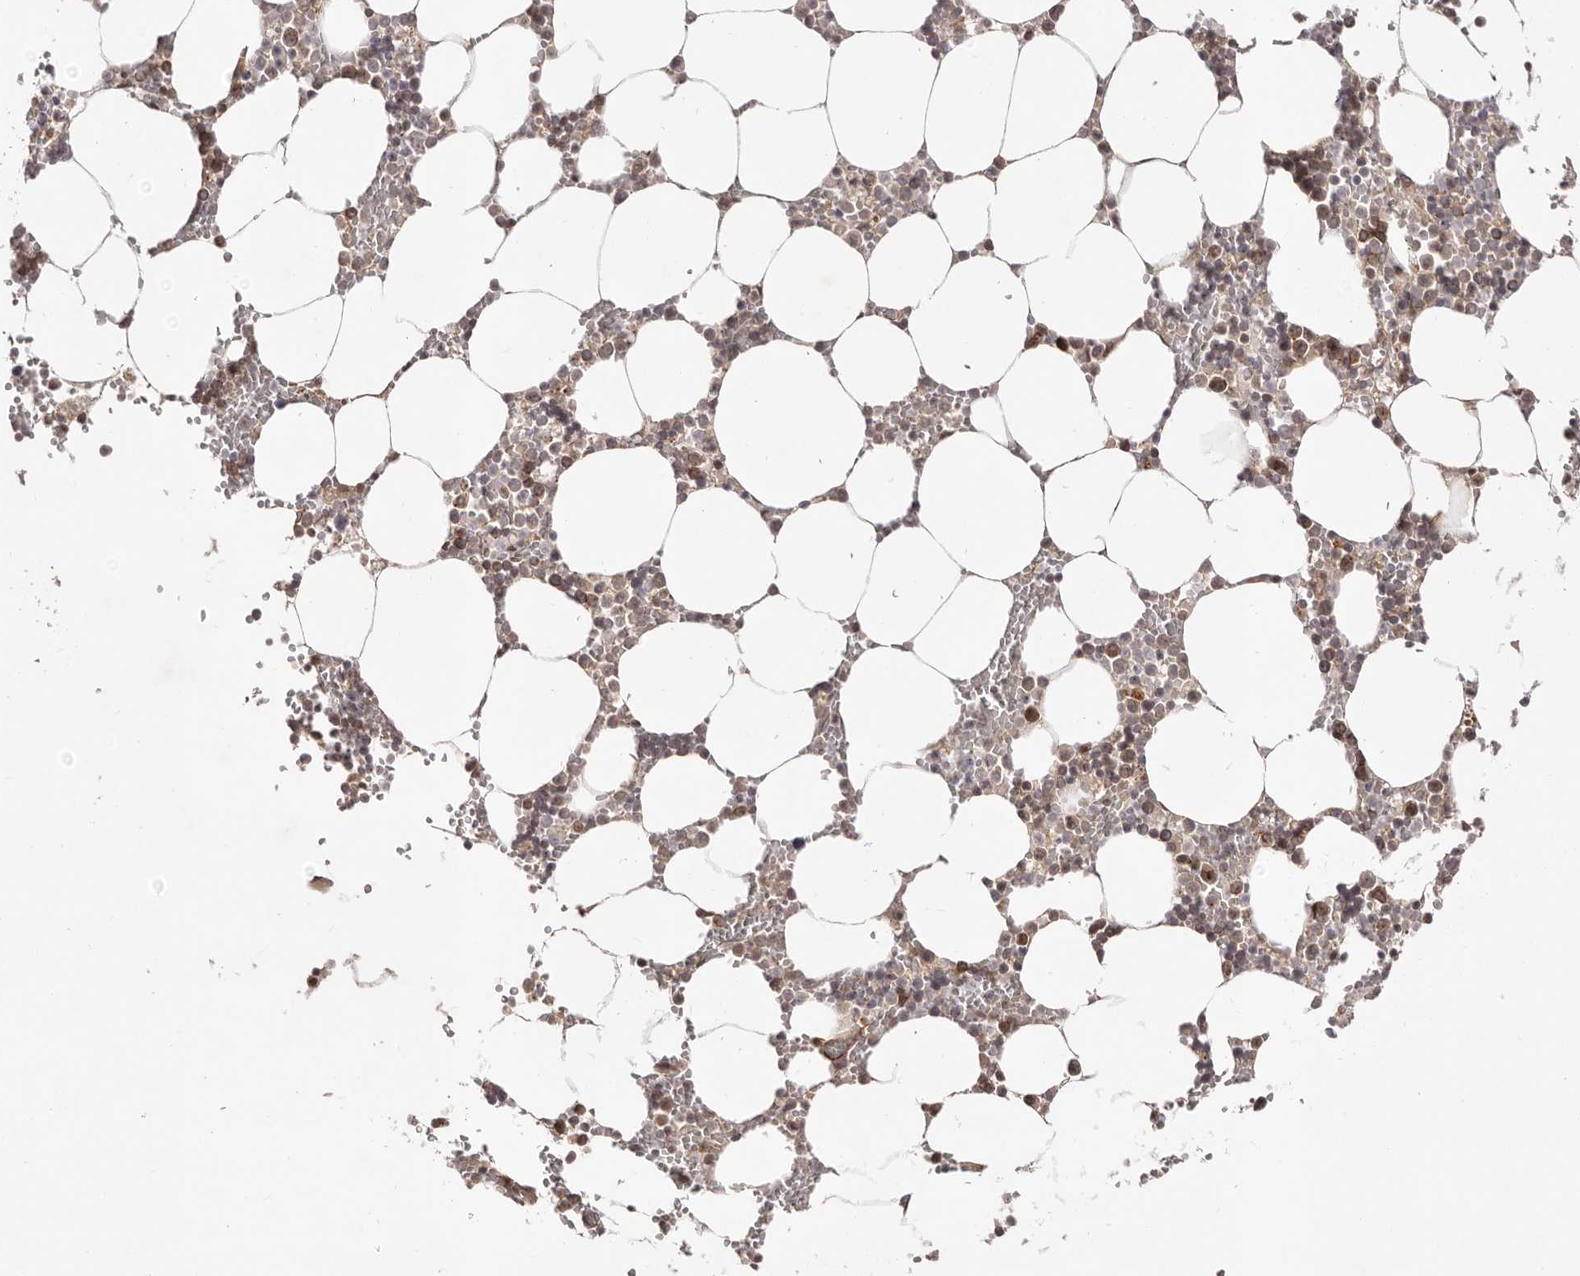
{"staining": {"intensity": "moderate", "quantity": "25%-75%", "location": "cytoplasmic/membranous"}, "tissue": "bone marrow", "cell_type": "Hematopoietic cells", "image_type": "normal", "snomed": [{"axis": "morphology", "description": "Normal tissue, NOS"}, {"axis": "topography", "description": "Bone marrow"}], "caption": "Immunohistochemical staining of benign bone marrow demonstrates moderate cytoplasmic/membranous protein expression in approximately 25%-75% of hematopoietic cells. (DAB (3,3'-diaminobenzidine) = brown stain, brightfield microscopy at high magnification).", "gene": "MICAL2", "patient": {"sex": "male", "age": 70}}